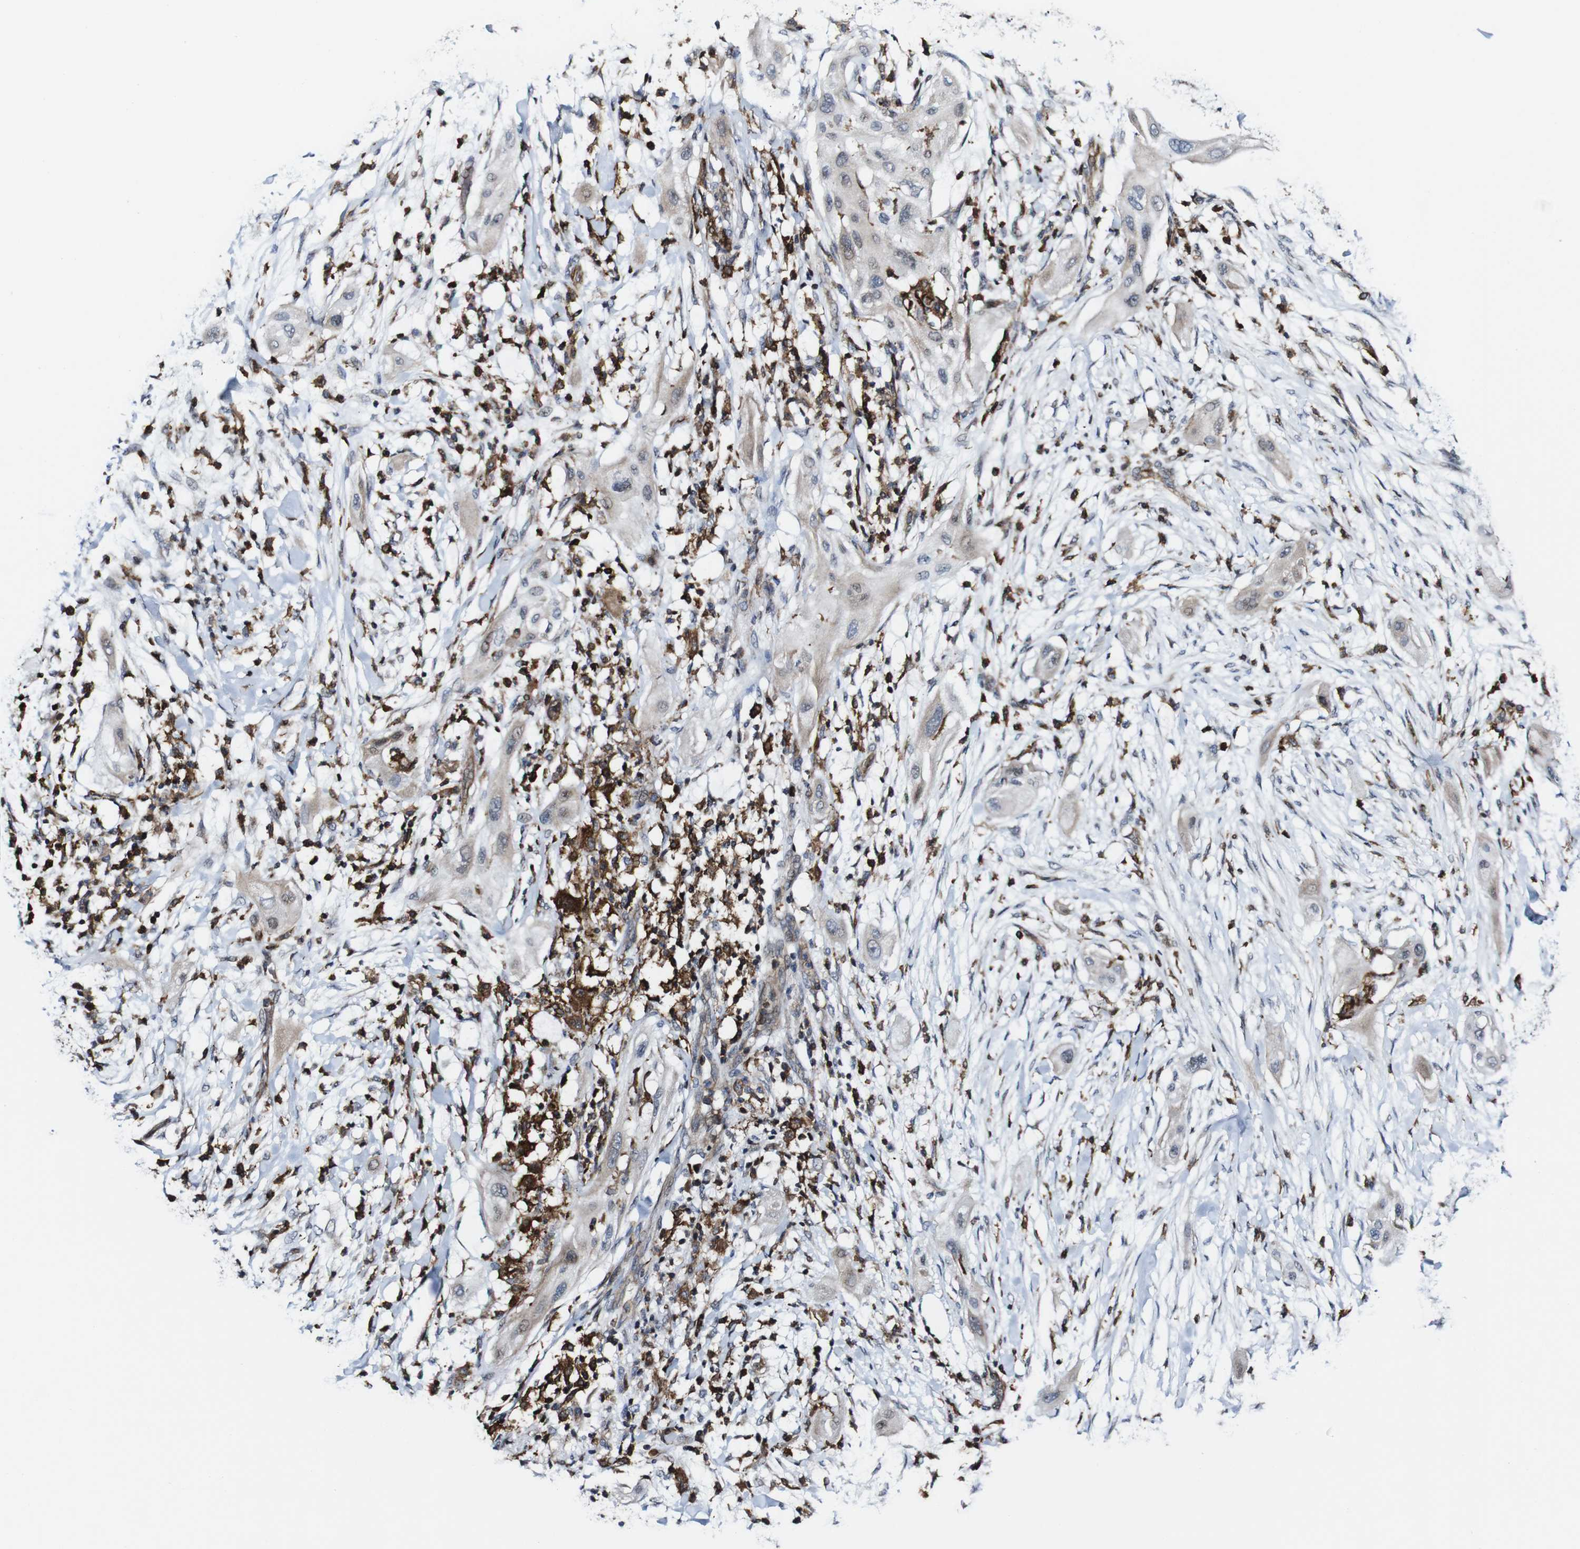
{"staining": {"intensity": "negative", "quantity": "none", "location": "none"}, "tissue": "lung cancer", "cell_type": "Tumor cells", "image_type": "cancer", "snomed": [{"axis": "morphology", "description": "Squamous cell carcinoma, NOS"}, {"axis": "topography", "description": "Lung"}], "caption": "DAB immunohistochemical staining of squamous cell carcinoma (lung) reveals no significant staining in tumor cells.", "gene": "JAK2", "patient": {"sex": "female", "age": 47}}